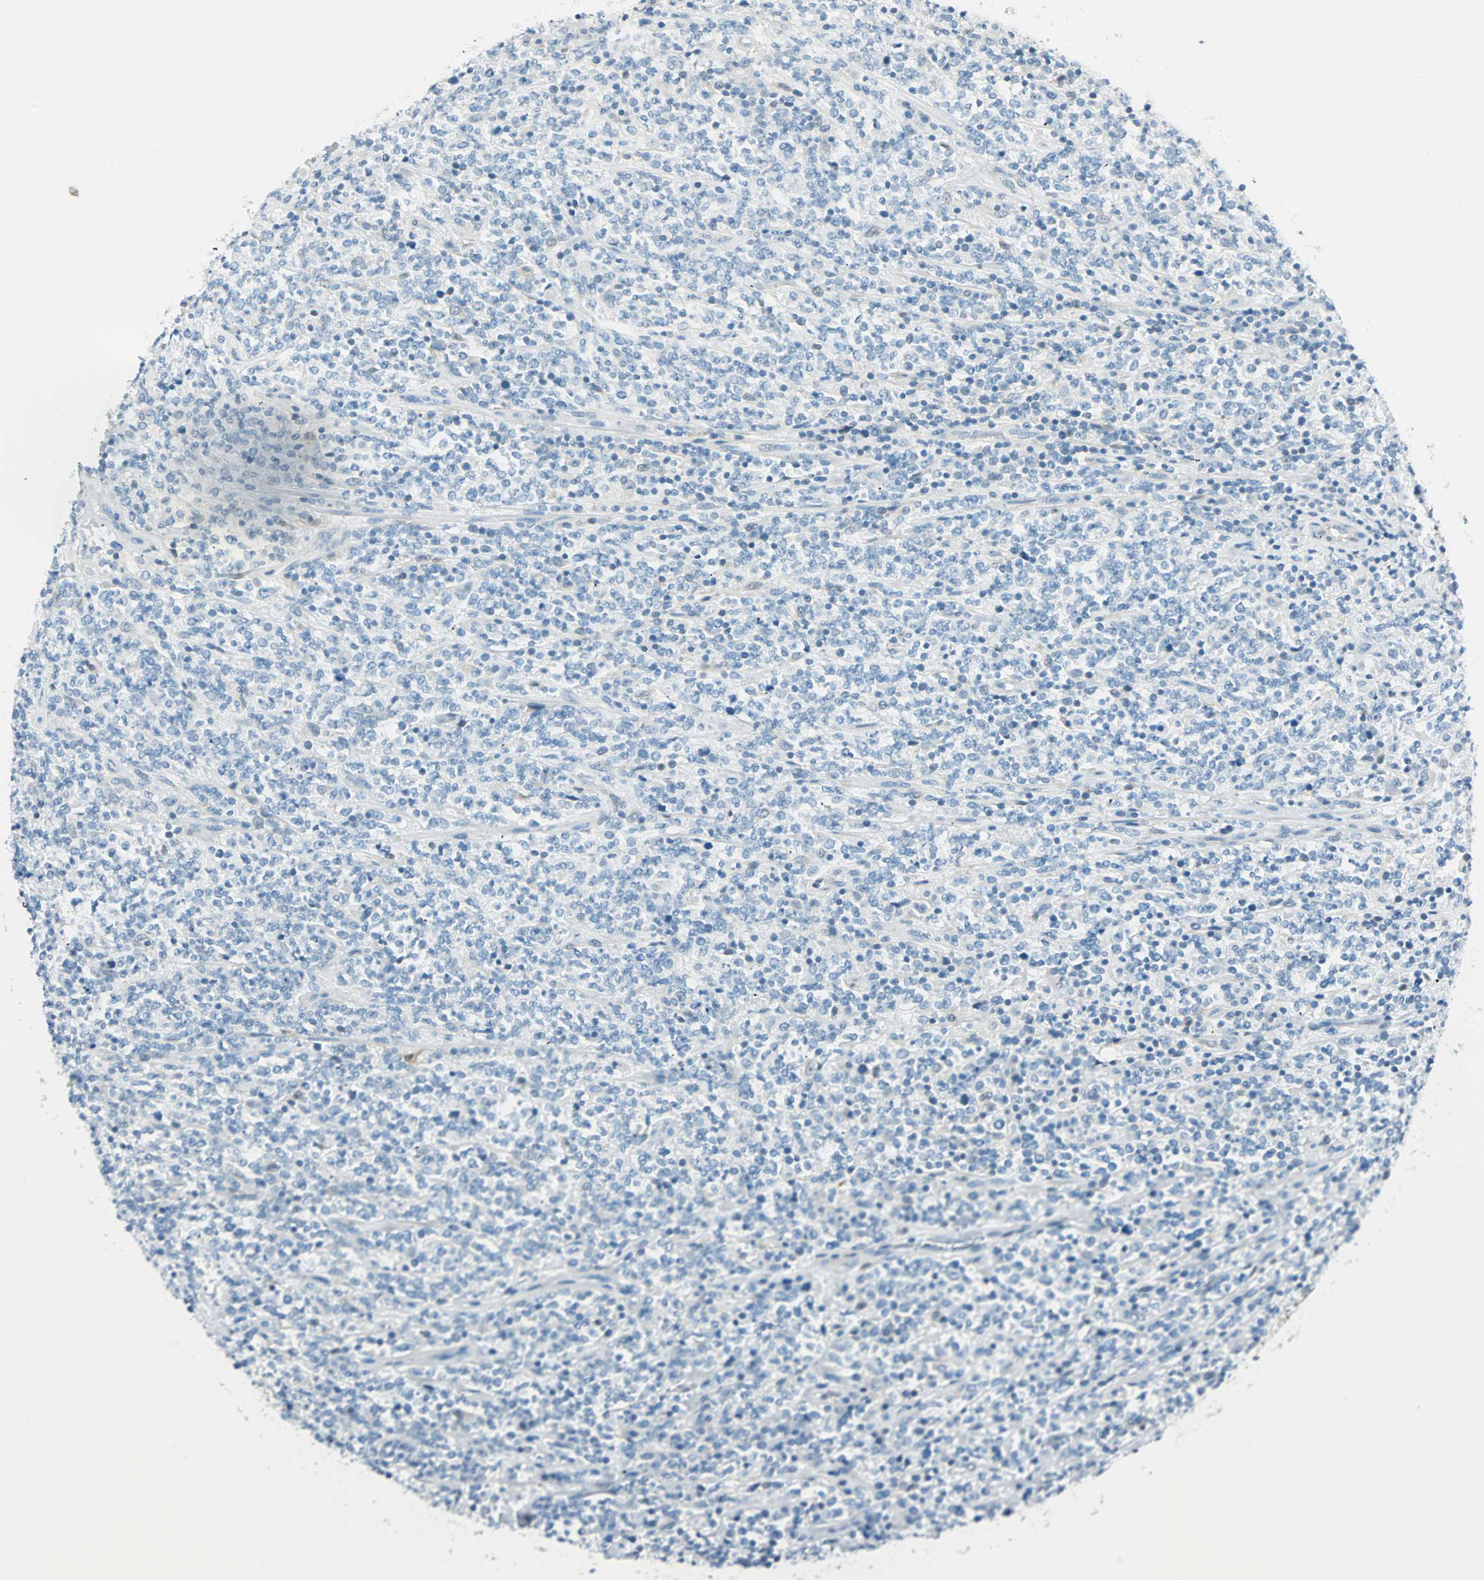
{"staining": {"intensity": "negative", "quantity": "none", "location": "none"}, "tissue": "lymphoma", "cell_type": "Tumor cells", "image_type": "cancer", "snomed": [{"axis": "morphology", "description": "Malignant lymphoma, non-Hodgkin's type, High grade"}, {"axis": "topography", "description": "Soft tissue"}], "caption": "High power microscopy image of an IHC image of malignant lymphoma, non-Hodgkin's type (high-grade), revealing no significant staining in tumor cells.", "gene": "S100A1", "patient": {"sex": "male", "age": 18}}